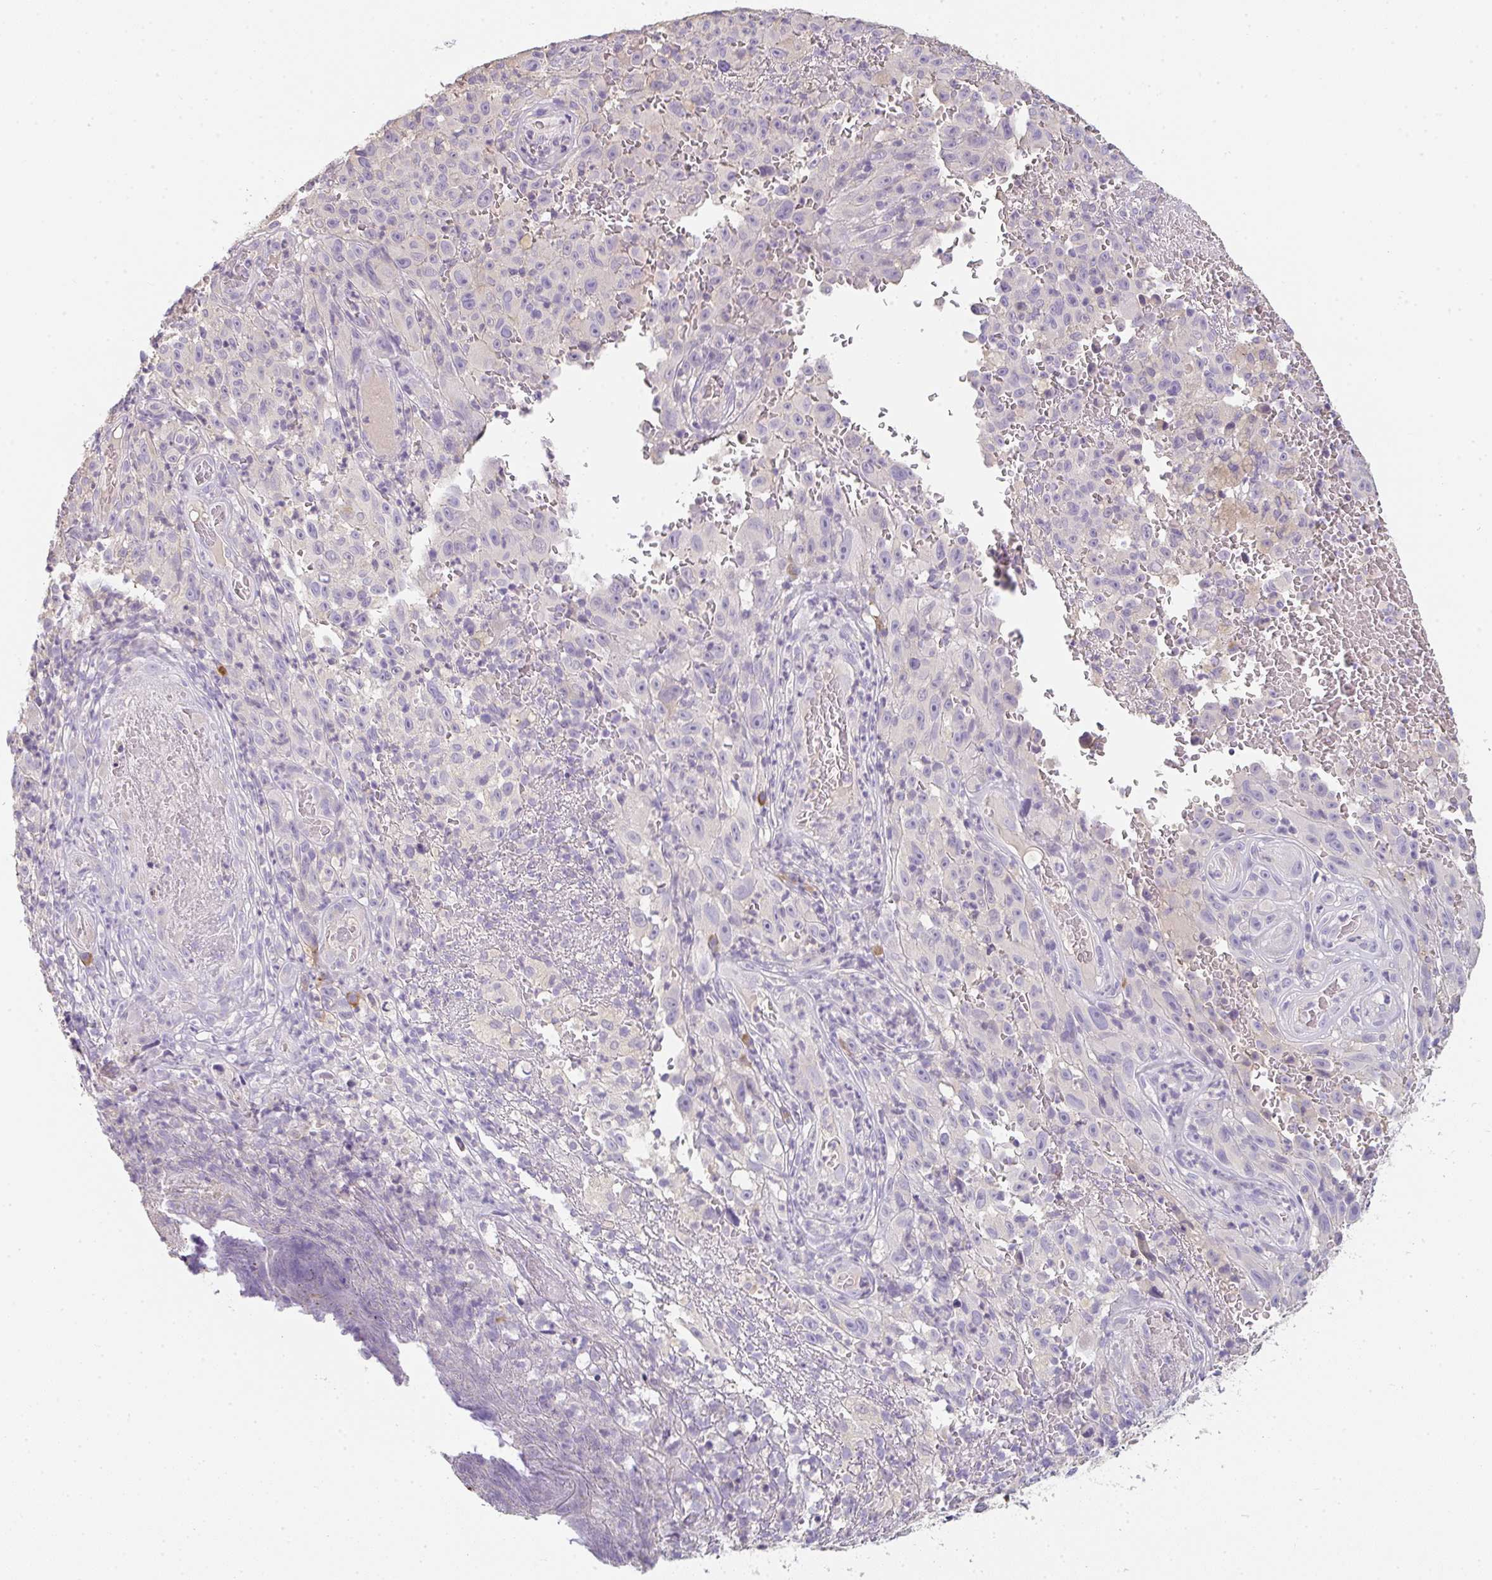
{"staining": {"intensity": "negative", "quantity": "none", "location": "none"}, "tissue": "melanoma", "cell_type": "Tumor cells", "image_type": "cancer", "snomed": [{"axis": "morphology", "description": "Malignant melanoma, NOS"}, {"axis": "topography", "description": "Skin"}], "caption": "IHC photomicrograph of melanoma stained for a protein (brown), which shows no positivity in tumor cells.", "gene": "ZNF215", "patient": {"sex": "female", "age": 82}}